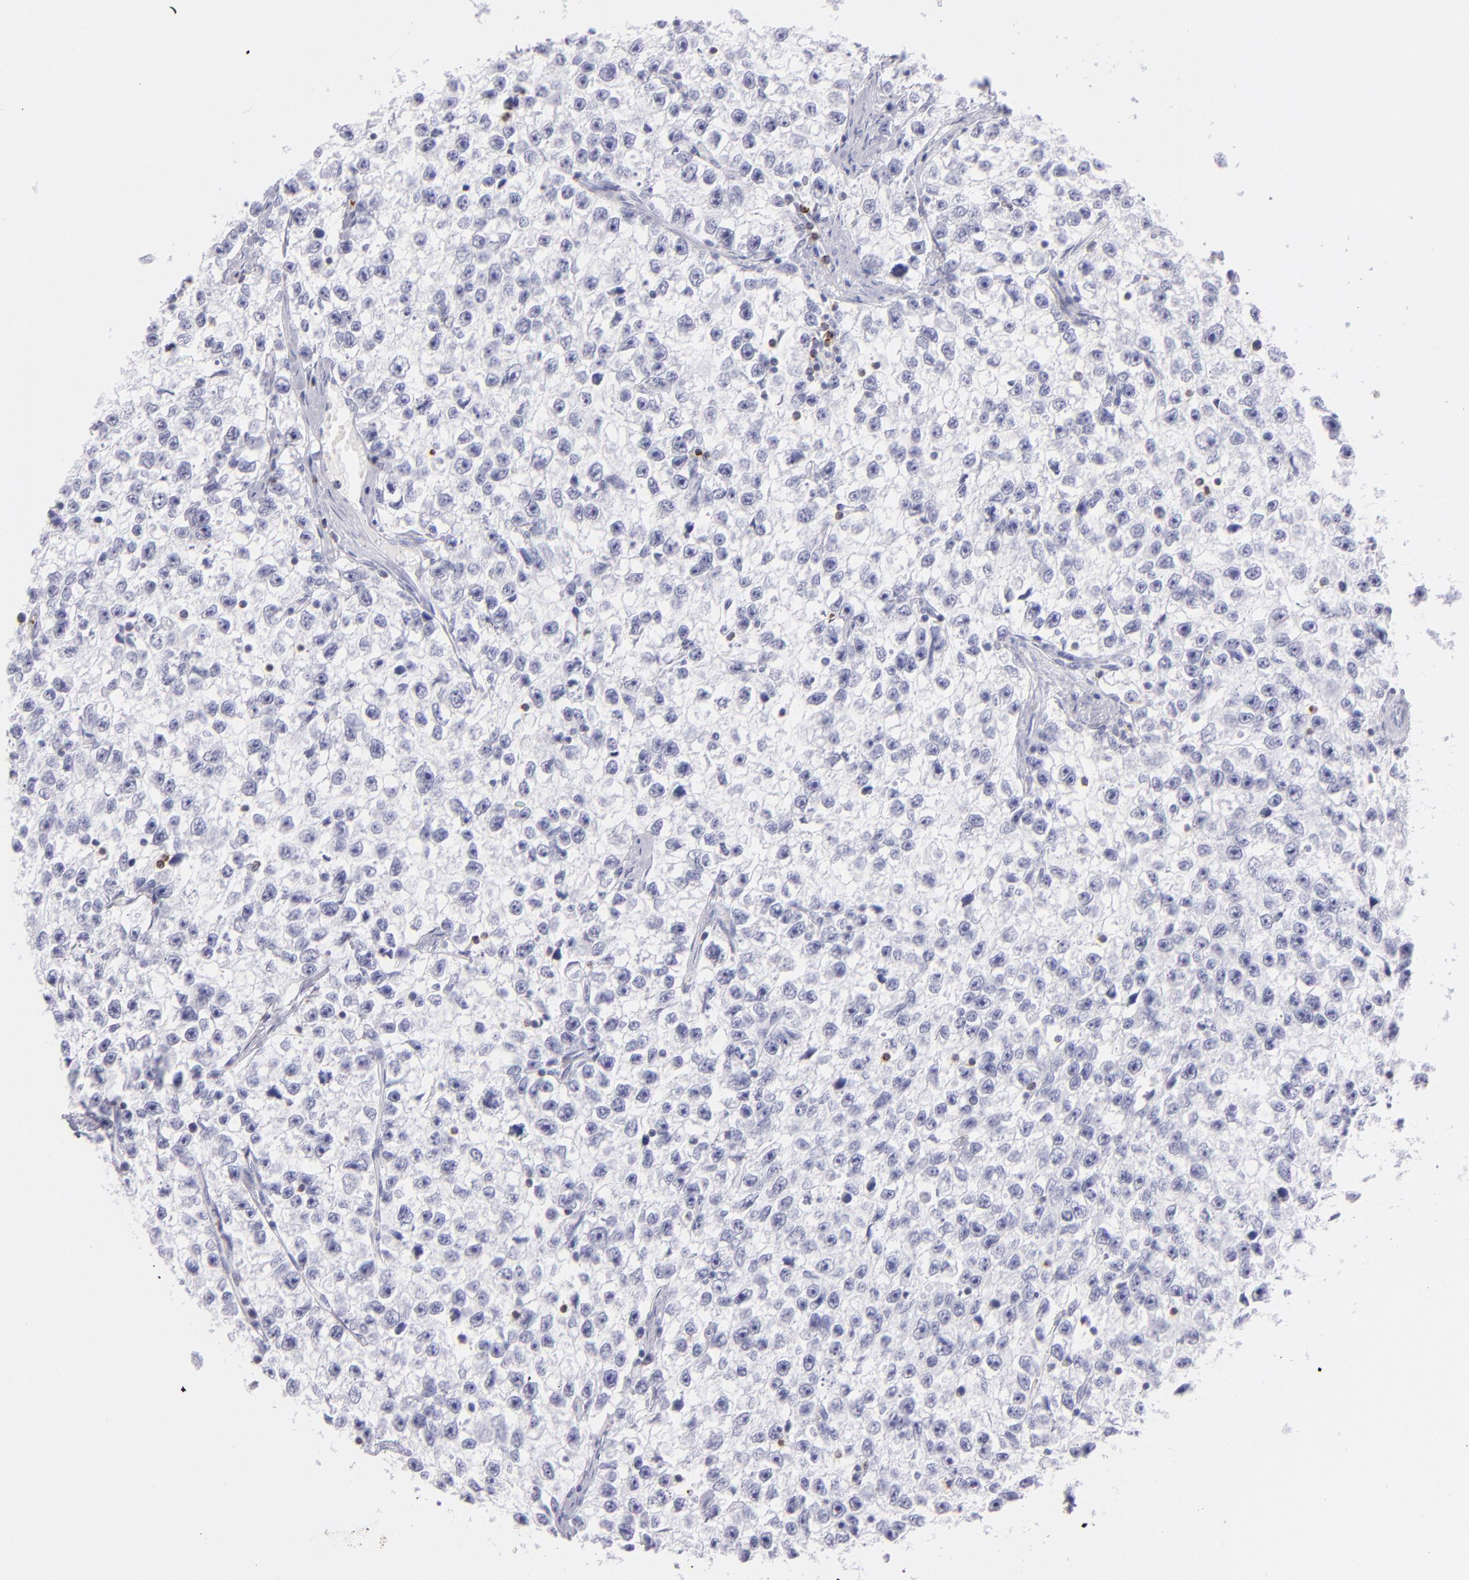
{"staining": {"intensity": "negative", "quantity": "none", "location": "none"}, "tissue": "testis cancer", "cell_type": "Tumor cells", "image_type": "cancer", "snomed": [{"axis": "morphology", "description": "Seminoma, NOS"}, {"axis": "morphology", "description": "Carcinoma, Embryonal, NOS"}, {"axis": "topography", "description": "Testis"}], "caption": "Immunohistochemical staining of human testis cancer (seminoma) demonstrates no significant staining in tumor cells. Nuclei are stained in blue.", "gene": "PRF1", "patient": {"sex": "male", "age": 30}}